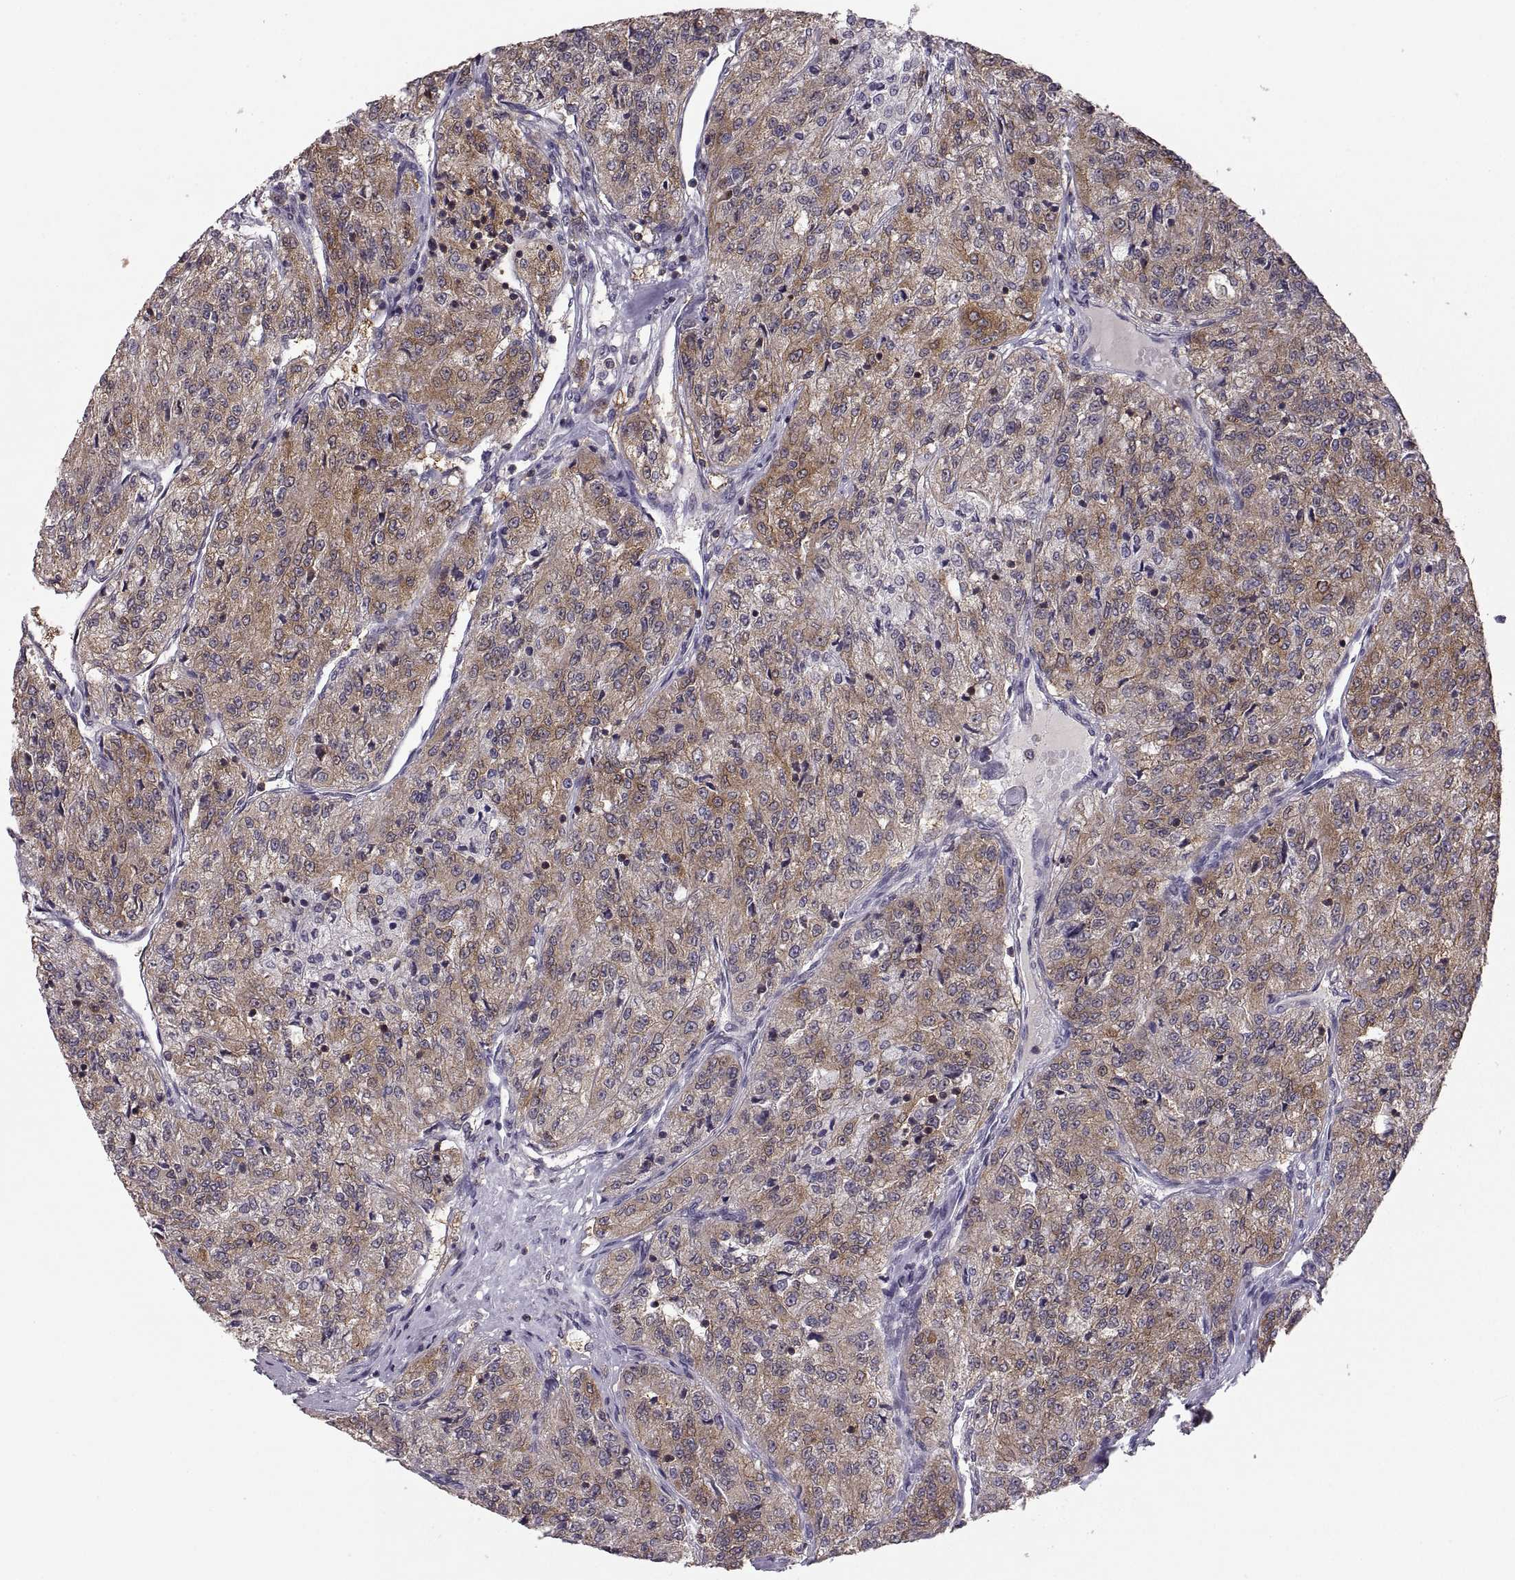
{"staining": {"intensity": "moderate", "quantity": "<25%", "location": "cytoplasmic/membranous"}, "tissue": "renal cancer", "cell_type": "Tumor cells", "image_type": "cancer", "snomed": [{"axis": "morphology", "description": "Adenocarcinoma, NOS"}, {"axis": "topography", "description": "Kidney"}], "caption": "Immunohistochemical staining of renal adenocarcinoma shows low levels of moderate cytoplasmic/membranous positivity in approximately <25% of tumor cells. (IHC, brightfield microscopy, high magnification).", "gene": "EZR", "patient": {"sex": "female", "age": 63}}